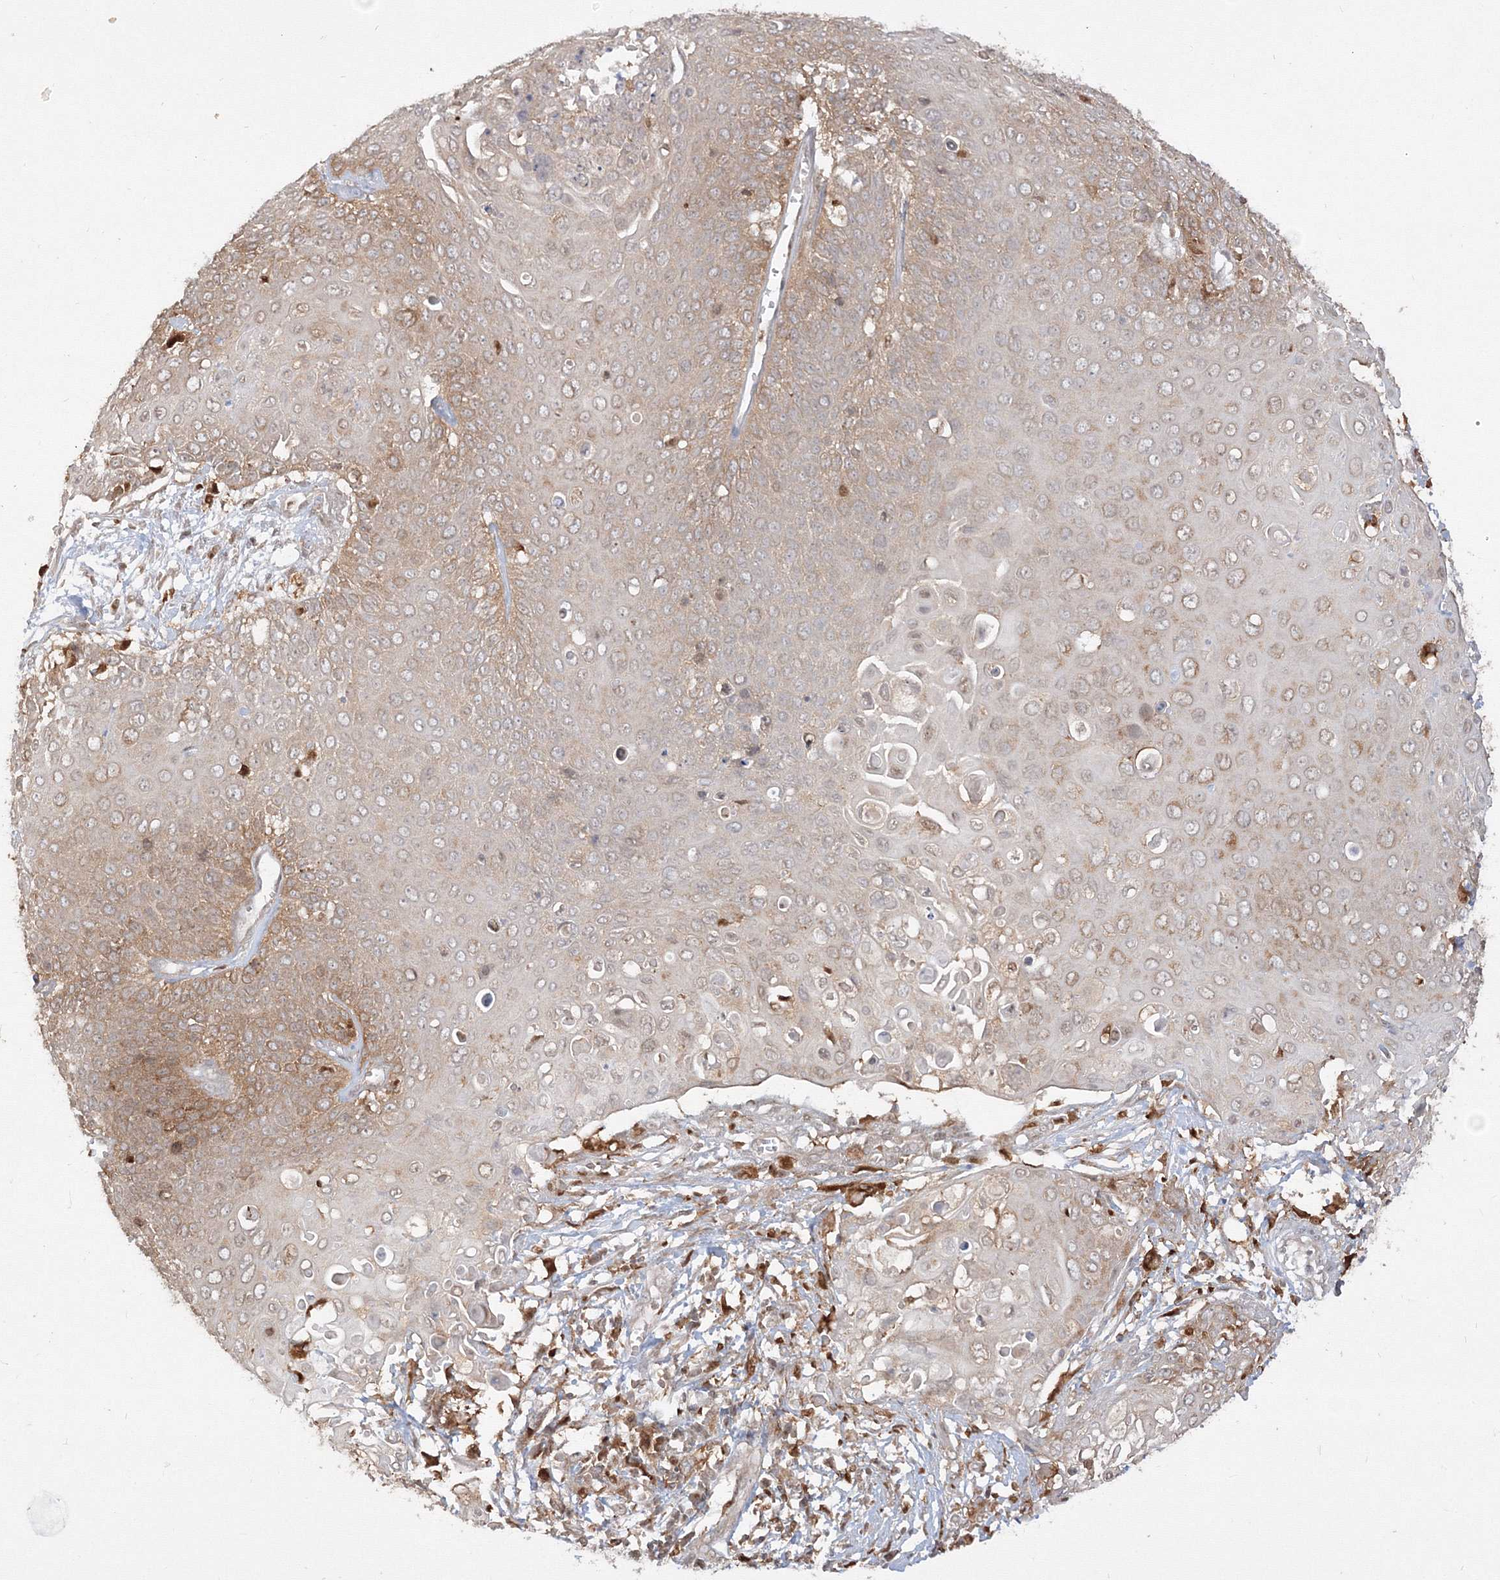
{"staining": {"intensity": "weak", "quantity": "25%-75%", "location": "cytoplasmic/membranous"}, "tissue": "cervical cancer", "cell_type": "Tumor cells", "image_type": "cancer", "snomed": [{"axis": "morphology", "description": "Squamous cell carcinoma, NOS"}, {"axis": "topography", "description": "Cervix"}], "caption": "A brown stain labels weak cytoplasmic/membranous expression of a protein in cervical cancer (squamous cell carcinoma) tumor cells.", "gene": "TMEM50B", "patient": {"sex": "female", "age": 39}}